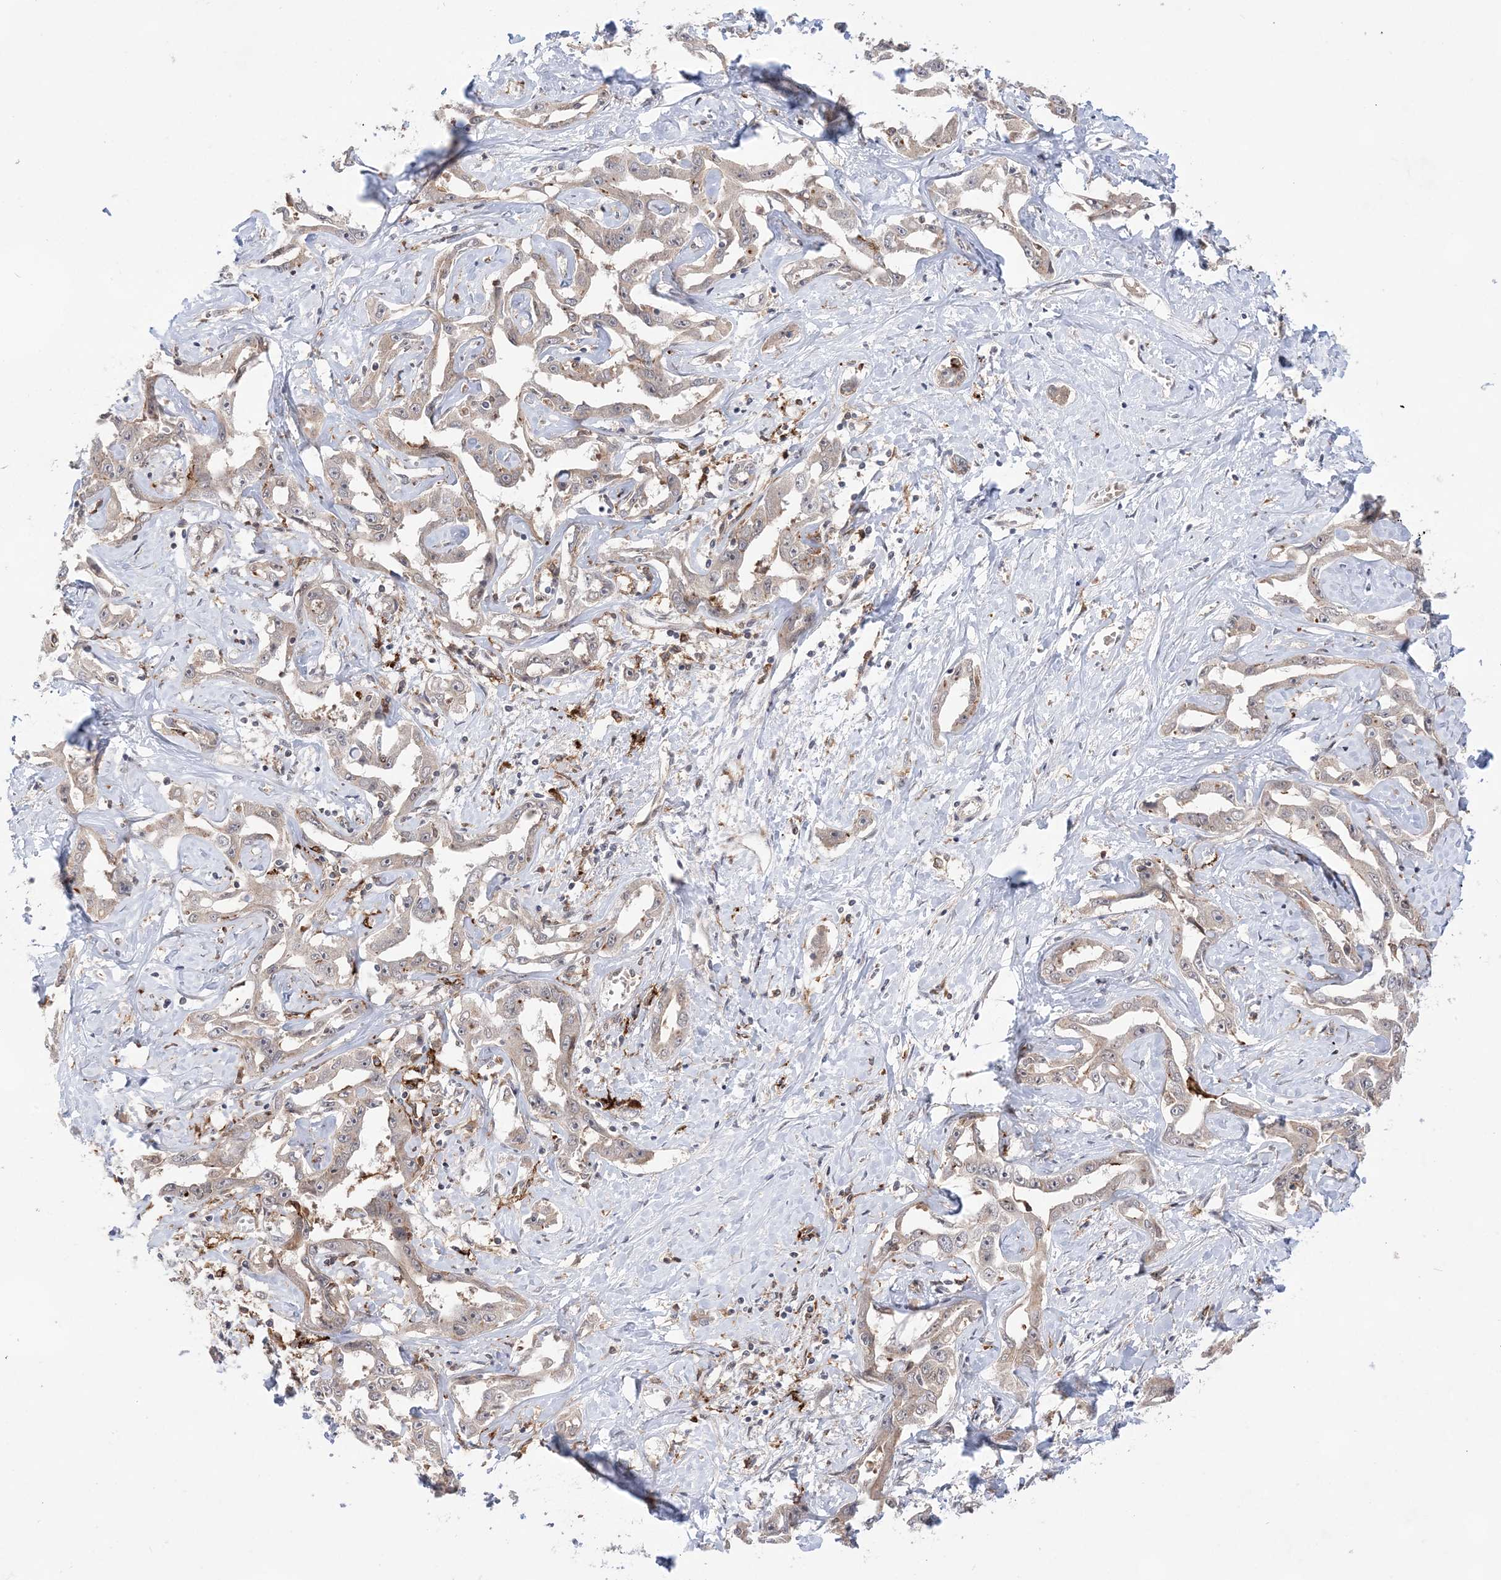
{"staining": {"intensity": "negative", "quantity": "none", "location": "none"}, "tissue": "liver cancer", "cell_type": "Tumor cells", "image_type": "cancer", "snomed": [{"axis": "morphology", "description": "Cholangiocarcinoma"}, {"axis": "topography", "description": "Liver"}], "caption": "This is an immunohistochemistry (IHC) histopathology image of human cholangiocarcinoma (liver). There is no positivity in tumor cells.", "gene": "ANAPC15", "patient": {"sex": "male", "age": 59}}